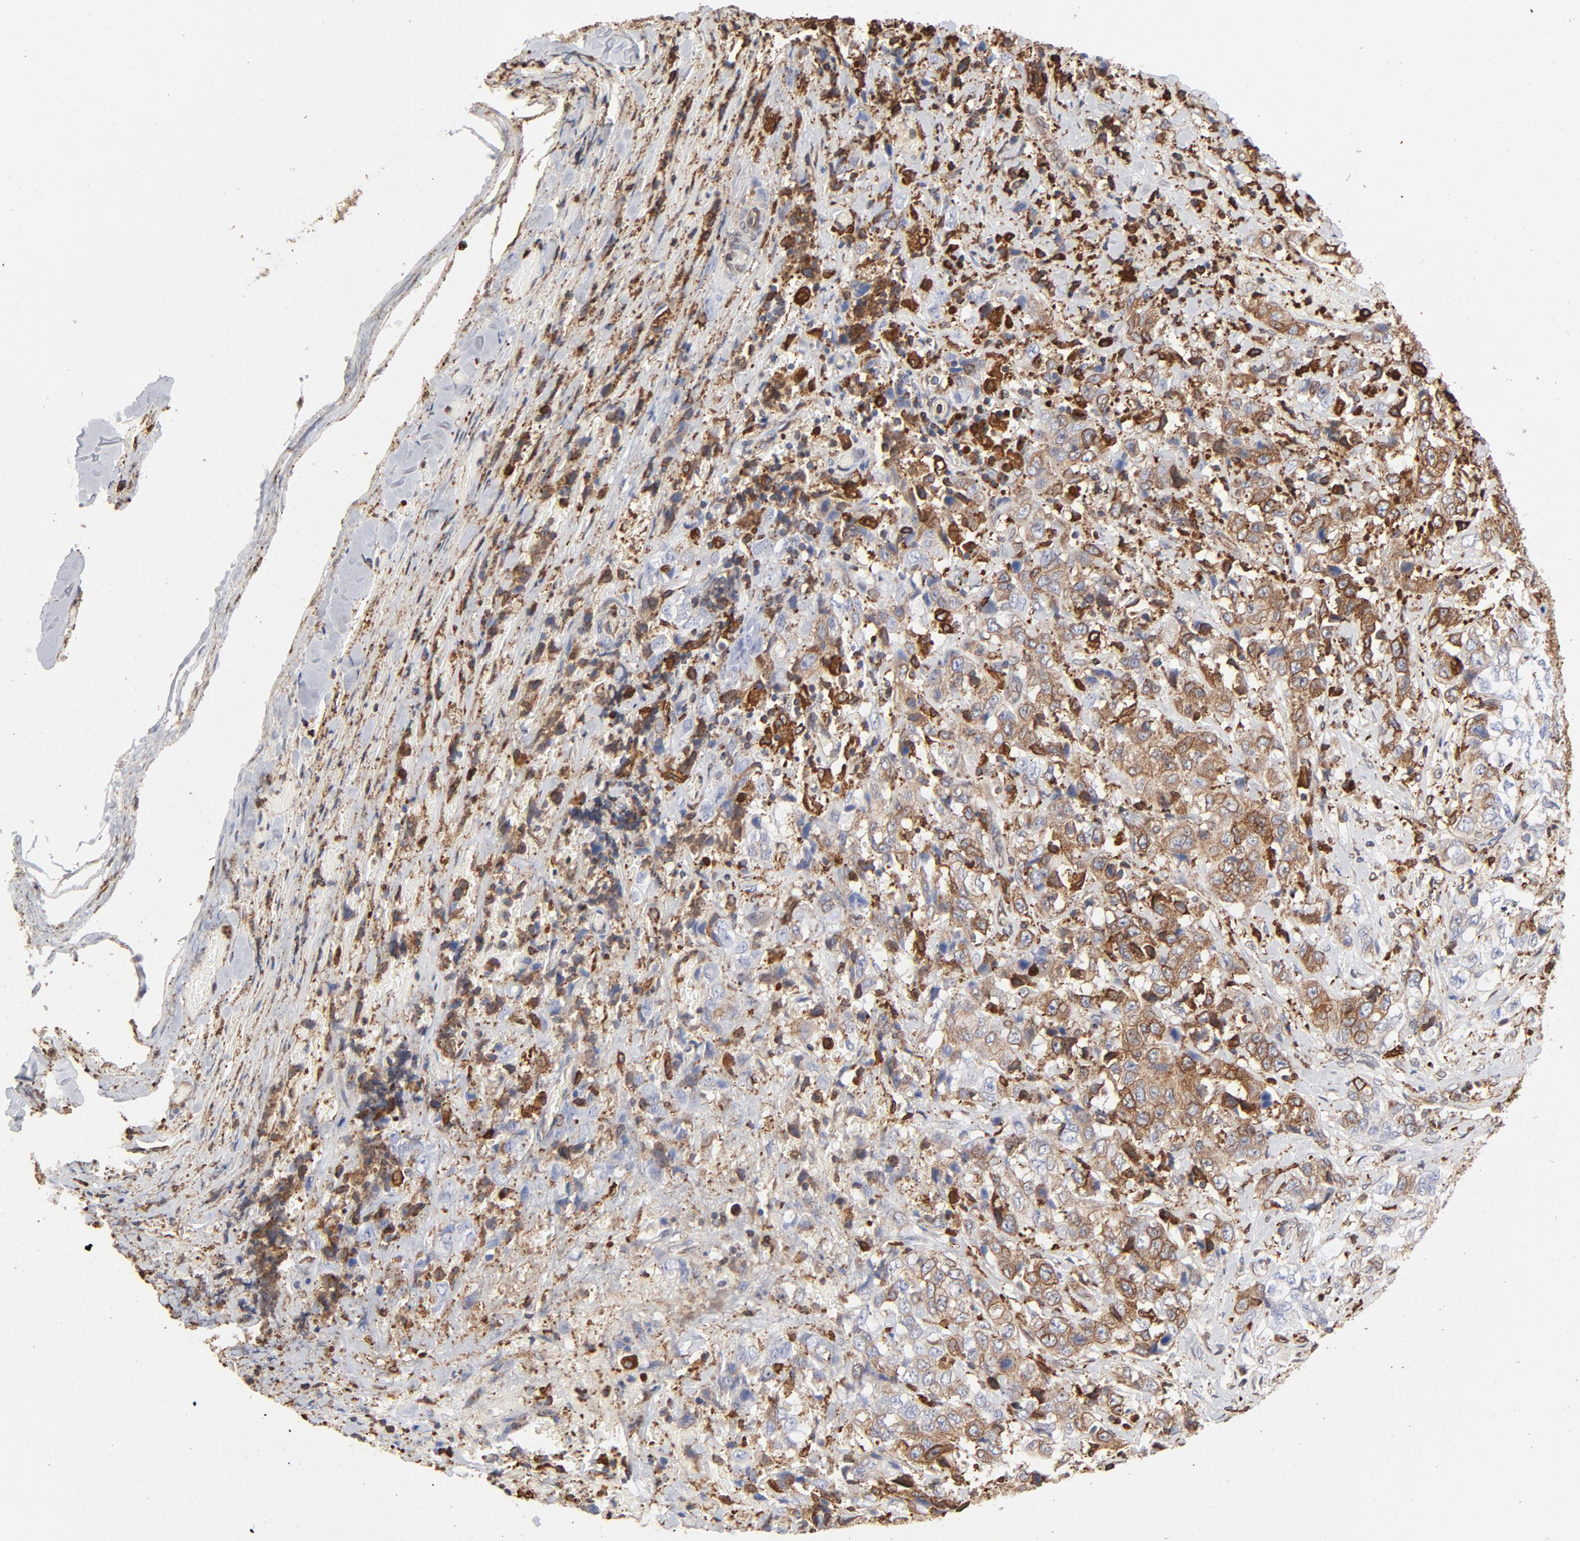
{"staining": {"intensity": "moderate", "quantity": ">75%", "location": "cytoplasmic/membranous"}, "tissue": "stomach cancer", "cell_type": "Tumor cells", "image_type": "cancer", "snomed": [{"axis": "morphology", "description": "Adenocarcinoma, NOS"}, {"axis": "topography", "description": "Stomach"}], "caption": "Immunohistochemistry (IHC) photomicrograph of stomach cancer (adenocarcinoma) stained for a protein (brown), which displays medium levels of moderate cytoplasmic/membranous staining in approximately >75% of tumor cells.", "gene": "CANX", "patient": {"sex": "male", "age": 48}}